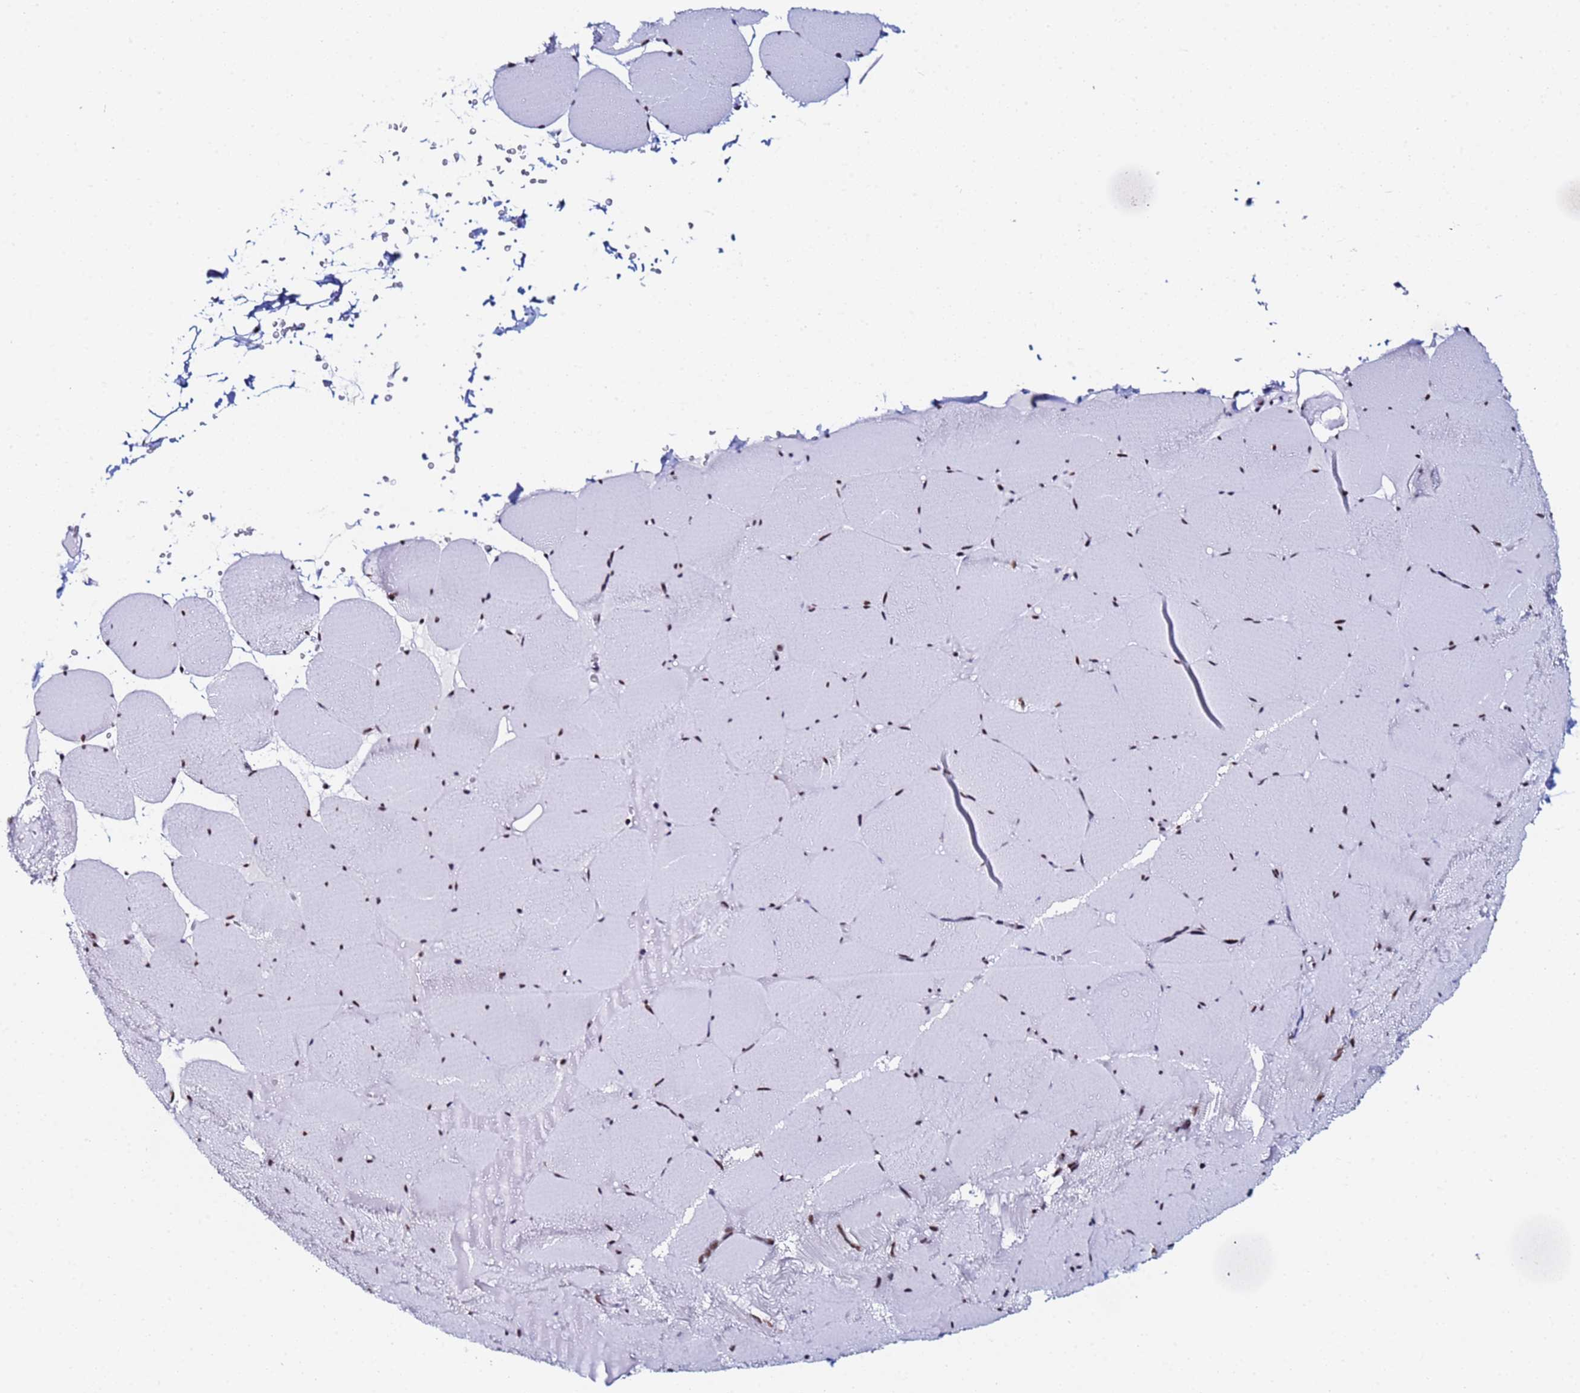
{"staining": {"intensity": "moderate", "quantity": "<25%", "location": "nuclear"}, "tissue": "skeletal muscle", "cell_type": "Myocytes", "image_type": "normal", "snomed": [{"axis": "morphology", "description": "Normal tissue, NOS"}, {"axis": "topography", "description": "Skeletal muscle"}, {"axis": "topography", "description": "Head-Neck"}], "caption": "A brown stain shows moderate nuclear expression of a protein in myocytes of normal skeletal muscle.", "gene": "SNRPA1", "patient": {"sex": "male", "age": 66}}